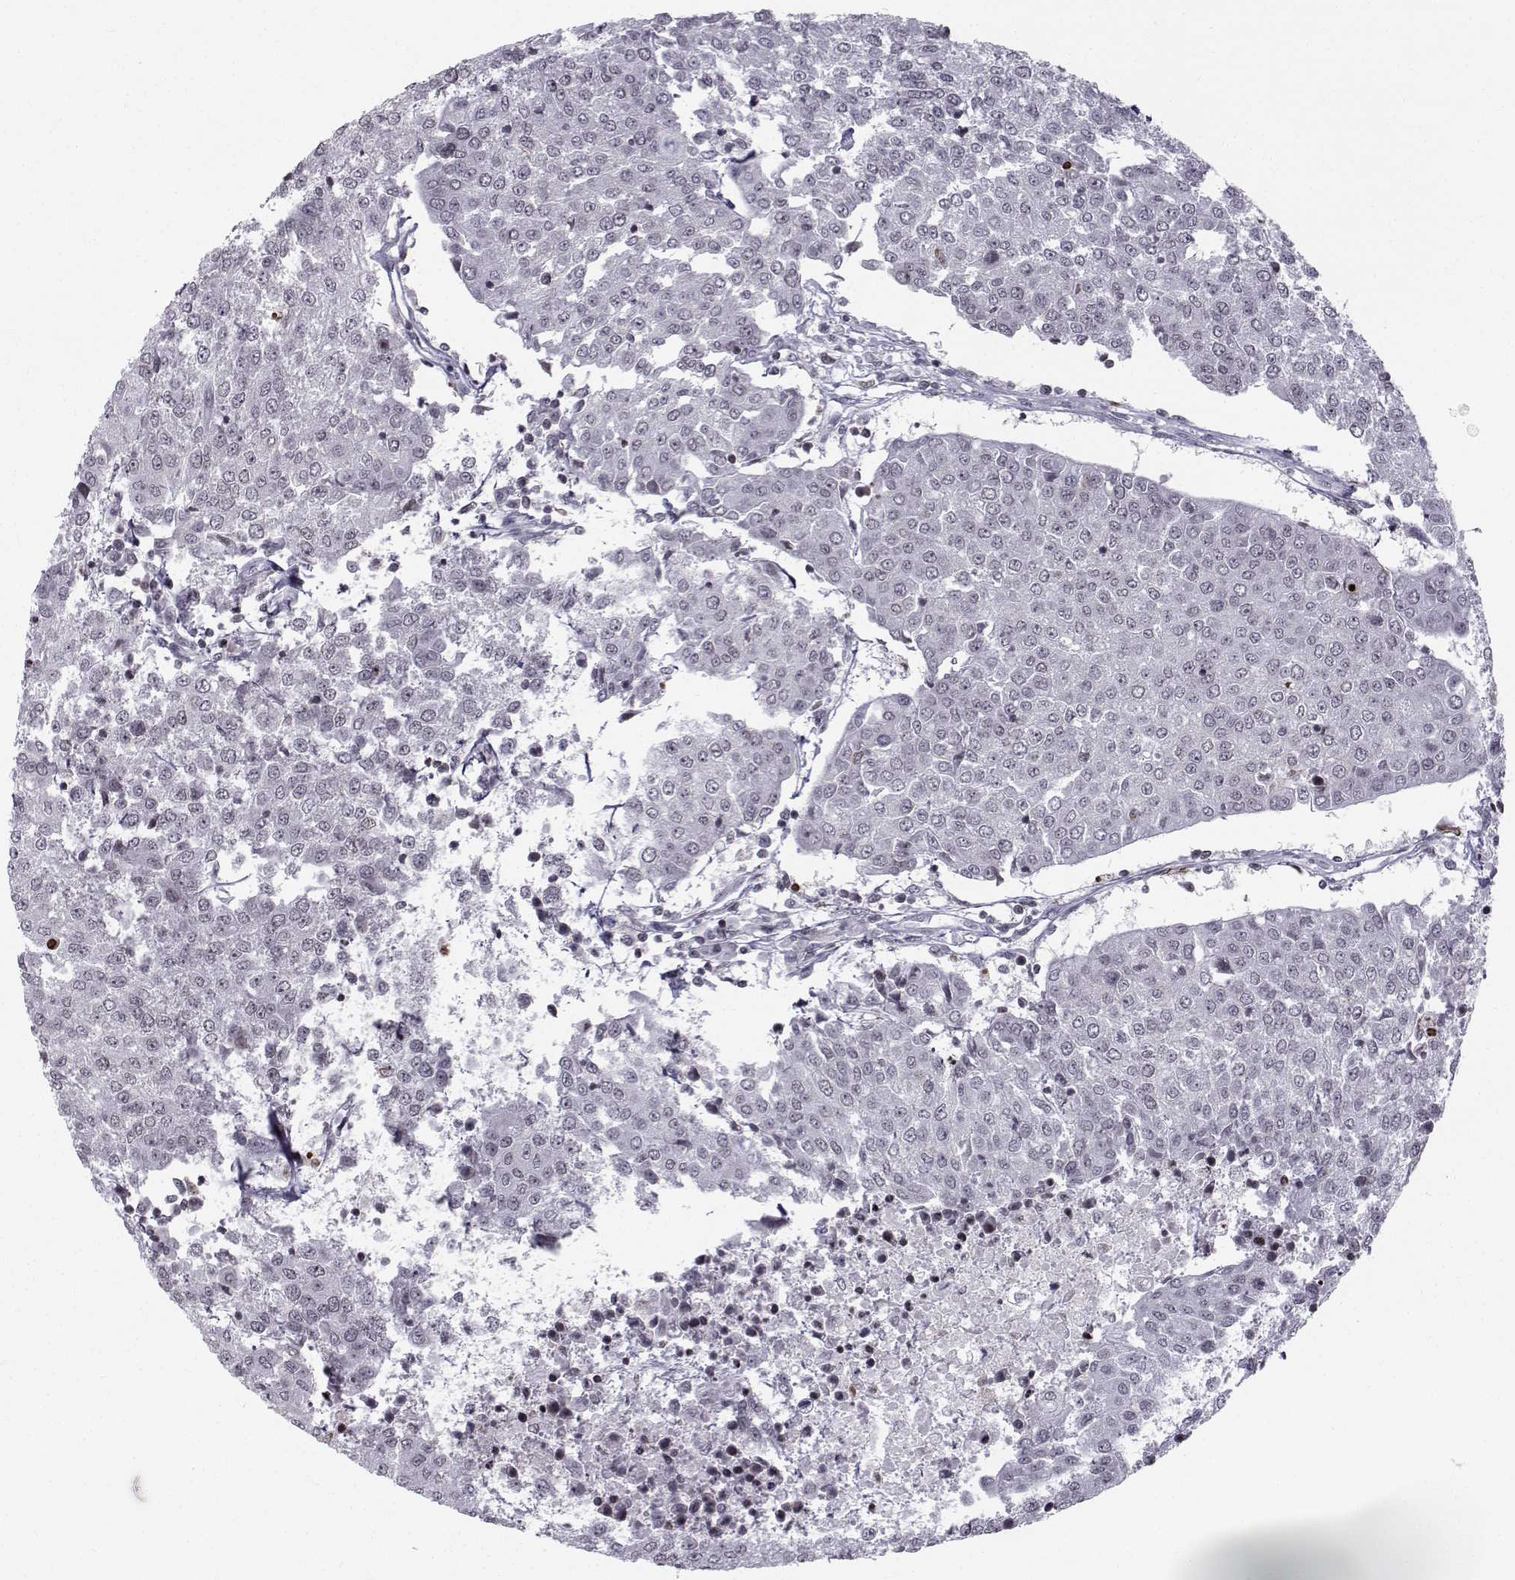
{"staining": {"intensity": "negative", "quantity": "none", "location": "none"}, "tissue": "urothelial cancer", "cell_type": "Tumor cells", "image_type": "cancer", "snomed": [{"axis": "morphology", "description": "Urothelial carcinoma, High grade"}, {"axis": "topography", "description": "Urinary bladder"}], "caption": "A photomicrograph of urothelial carcinoma (high-grade) stained for a protein shows no brown staining in tumor cells. (Stains: DAB (3,3'-diaminobenzidine) immunohistochemistry (IHC) with hematoxylin counter stain, Microscopy: brightfield microscopy at high magnification).", "gene": "MARCHF4", "patient": {"sex": "female", "age": 85}}